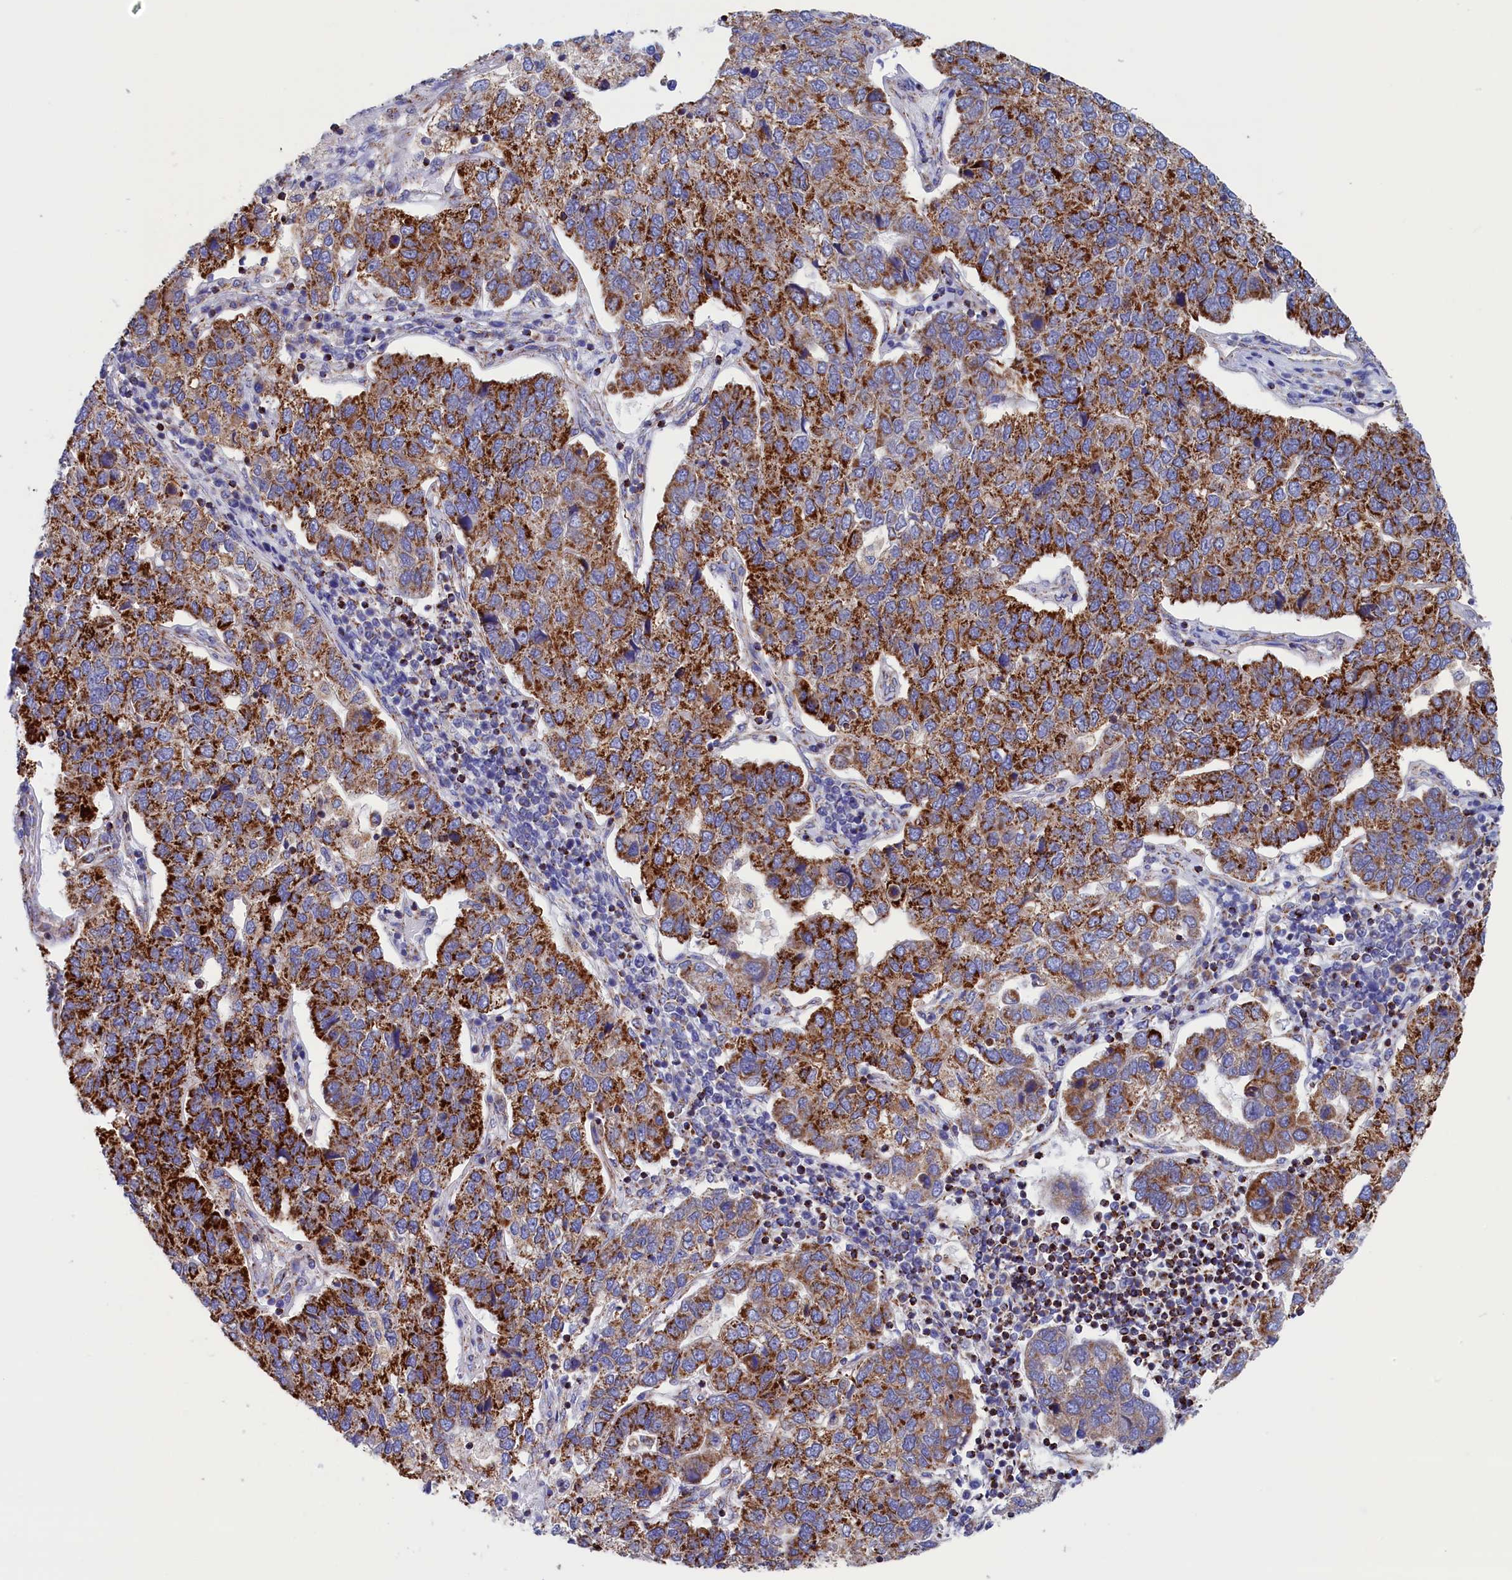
{"staining": {"intensity": "strong", "quantity": ">75%", "location": "cytoplasmic/membranous"}, "tissue": "pancreatic cancer", "cell_type": "Tumor cells", "image_type": "cancer", "snomed": [{"axis": "morphology", "description": "Adenocarcinoma, NOS"}, {"axis": "topography", "description": "Pancreas"}], "caption": "Human pancreatic adenocarcinoma stained with a protein marker reveals strong staining in tumor cells.", "gene": "WDR83", "patient": {"sex": "female", "age": 61}}